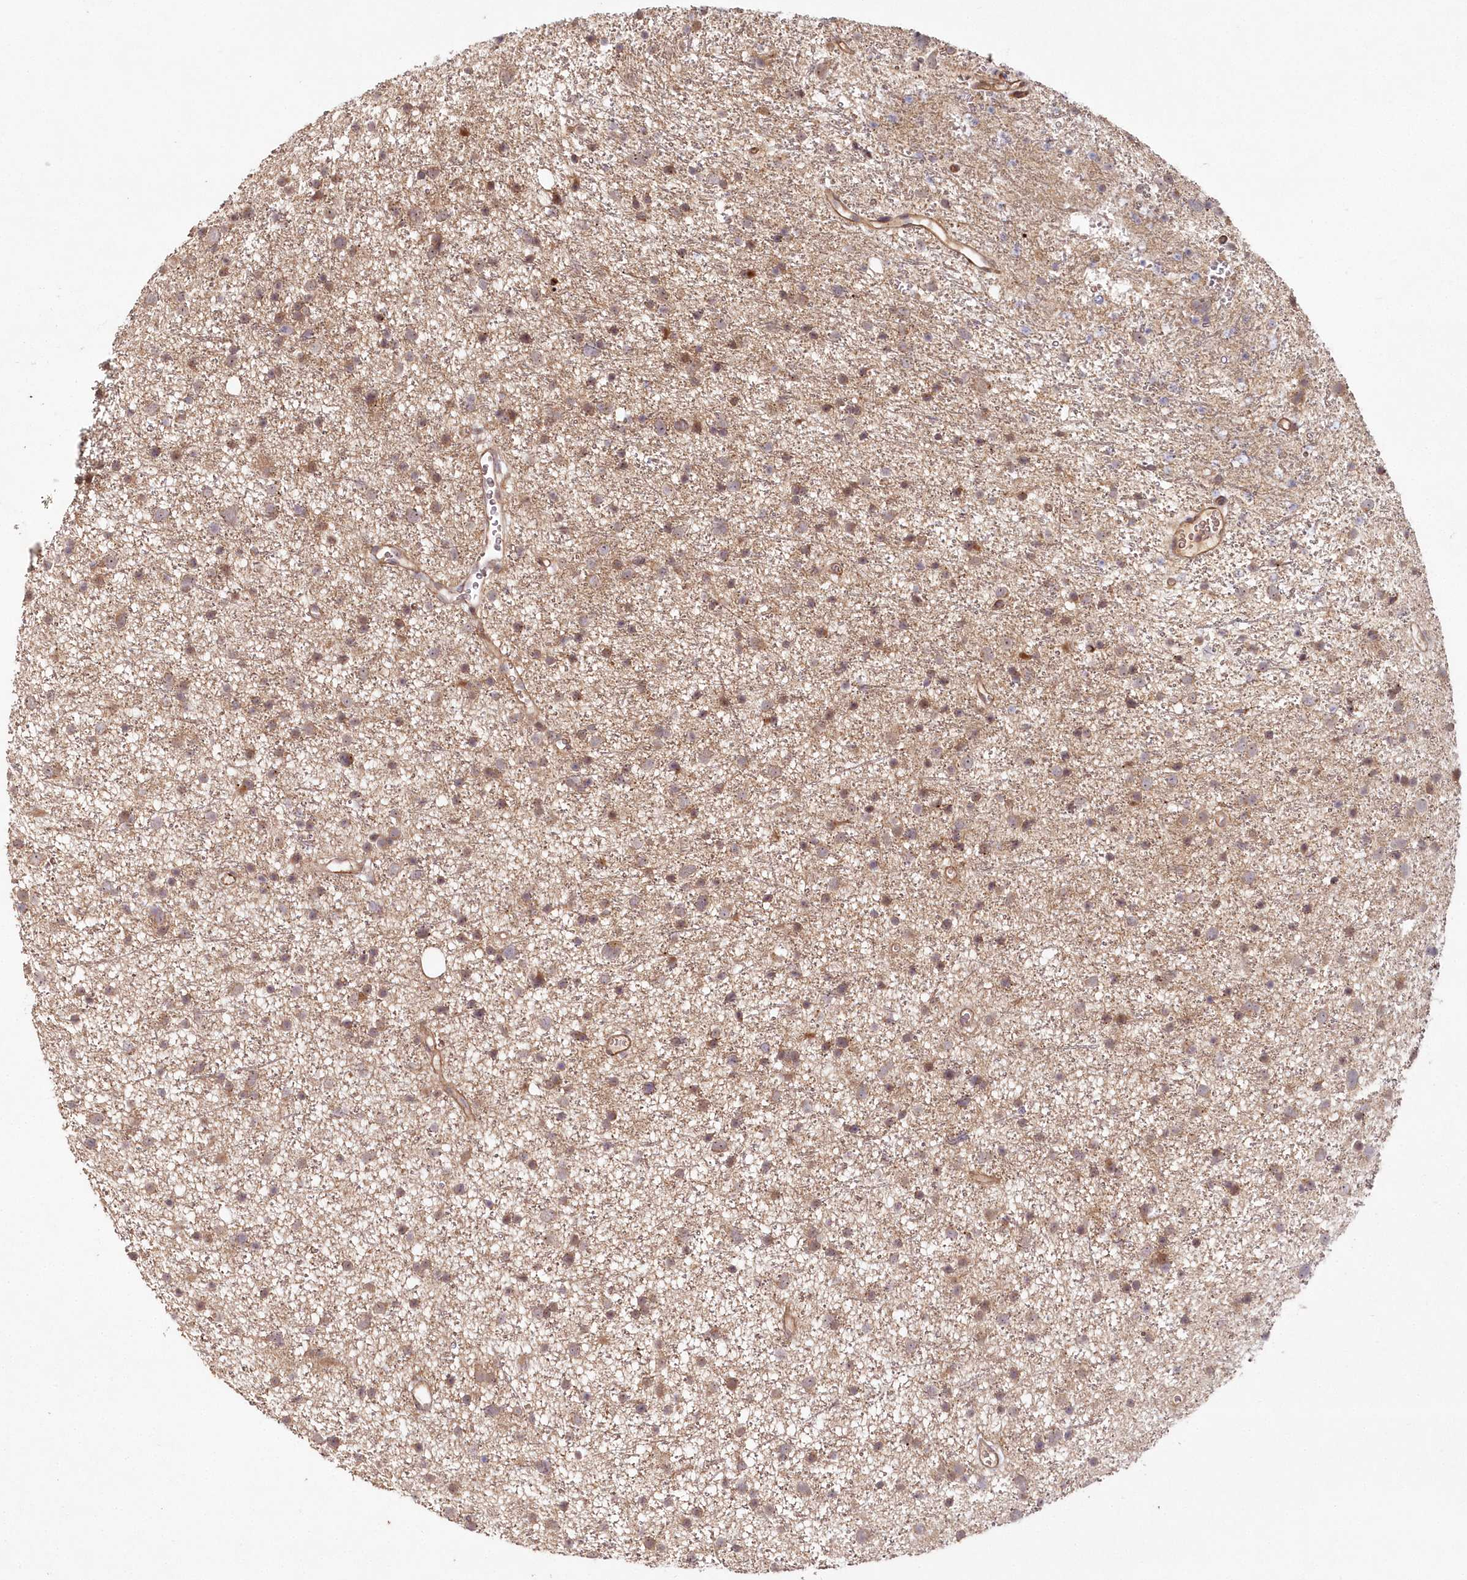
{"staining": {"intensity": "moderate", "quantity": "25%-75%", "location": "cytoplasmic/membranous"}, "tissue": "glioma", "cell_type": "Tumor cells", "image_type": "cancer", "snomed": [{"axis": "morphology", "description": "Glioma, malignant, Low grade"}, {"axis": "topography", "description": "Cerebral cortex"}], "caption": "Brown immunohistochemical staining in human glioma shows moderate cytoplasmic/membranous staining in about 25%-75% of tumor cells.", "gene": "HYCC2", "patient": {"sex": "female", "age": 39}}